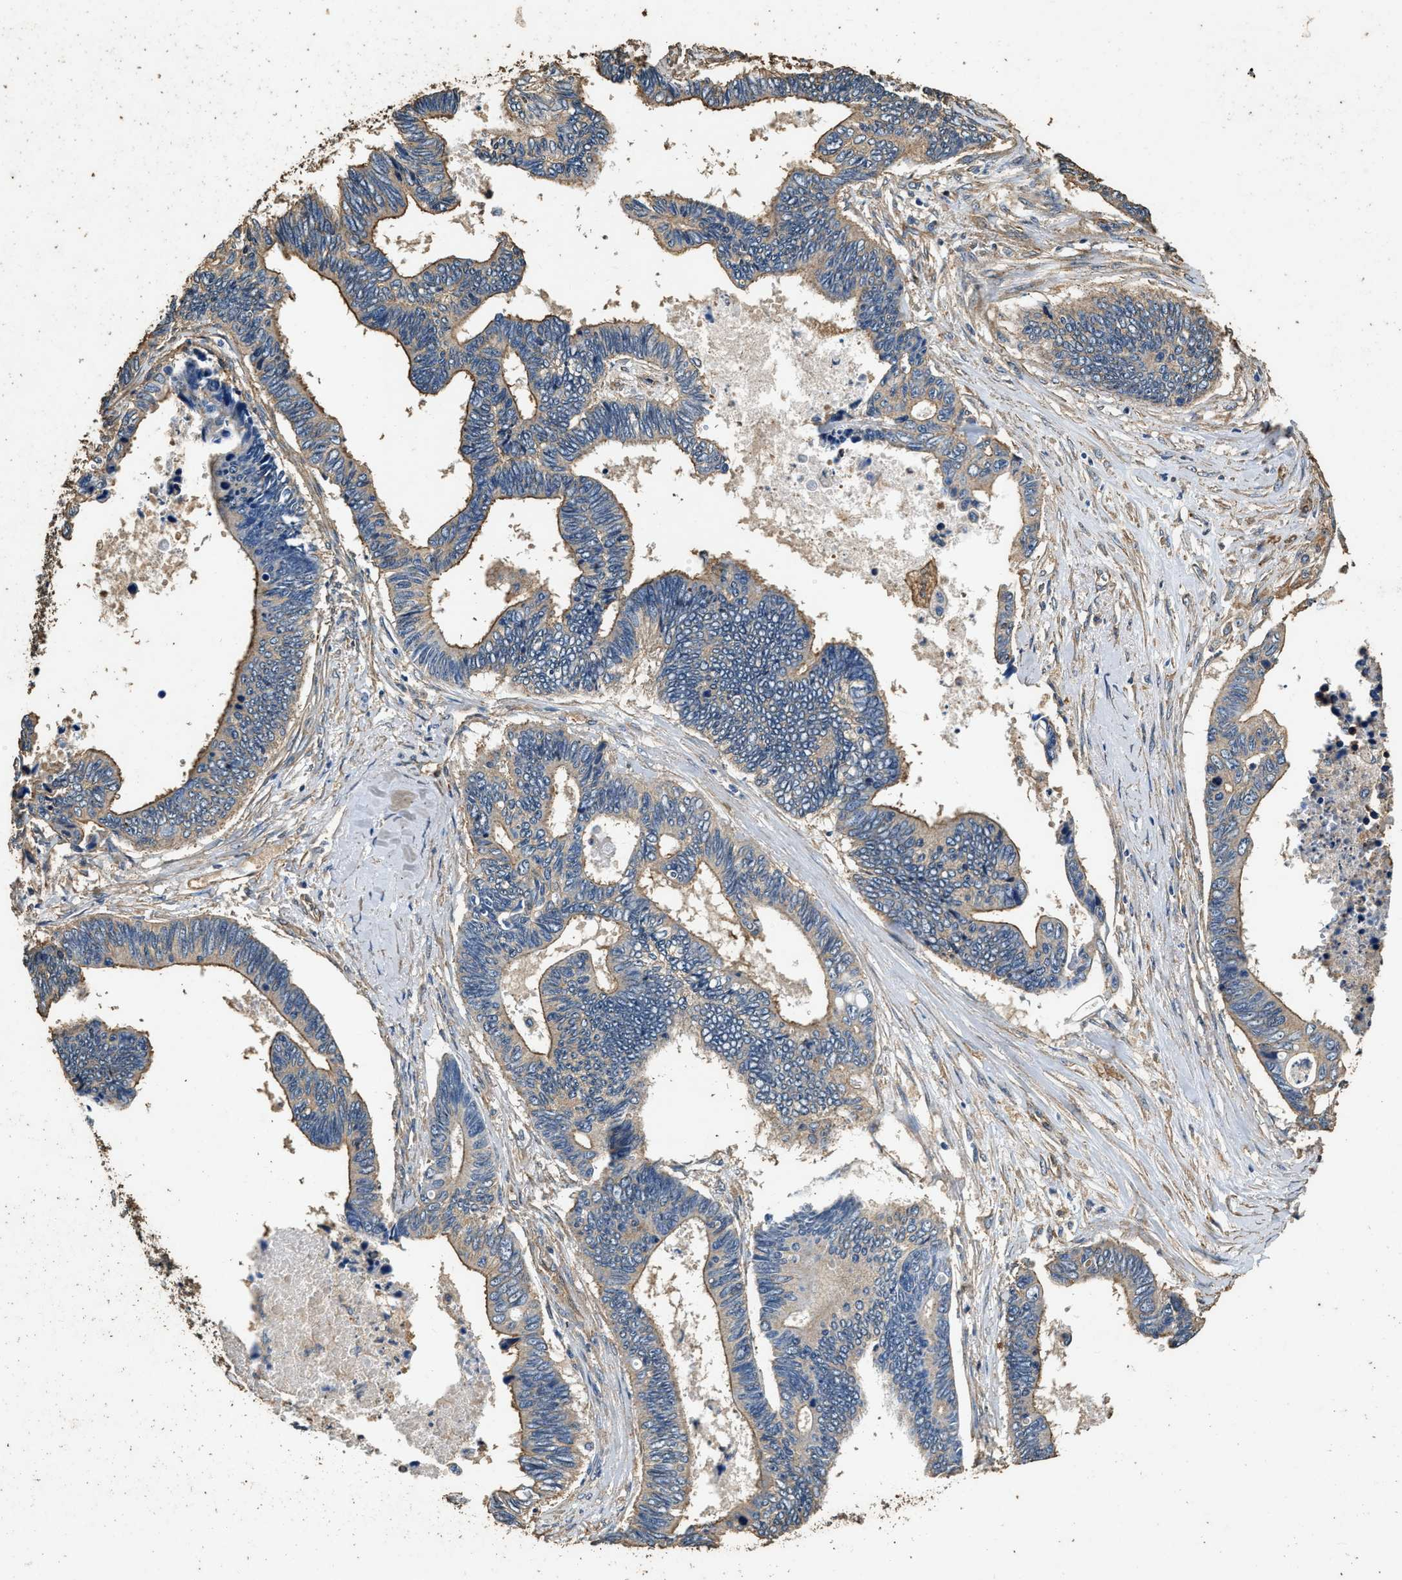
{"staining": {"intensity": "moderate", "quantity": "<25%", "location": "cytoplasmic/membranous"}, "tissue": "pancreatic cancer", "cell_type": "Tumor cells", "image_type": "cancer", "snomed": [{"axis": "morphology", "description": "Adenocarcinoma, NOS"}, {"axis": "topography", "description": "Pancreas"}], "caption": "An image of pancreatic cancer (adenocarcinoma) stained for a protein reveals moderate cytoplasmic/membranous brown staining in tumor cells.", "gene": "MIB1", "patient": {"sex": "female", "age": 70}}